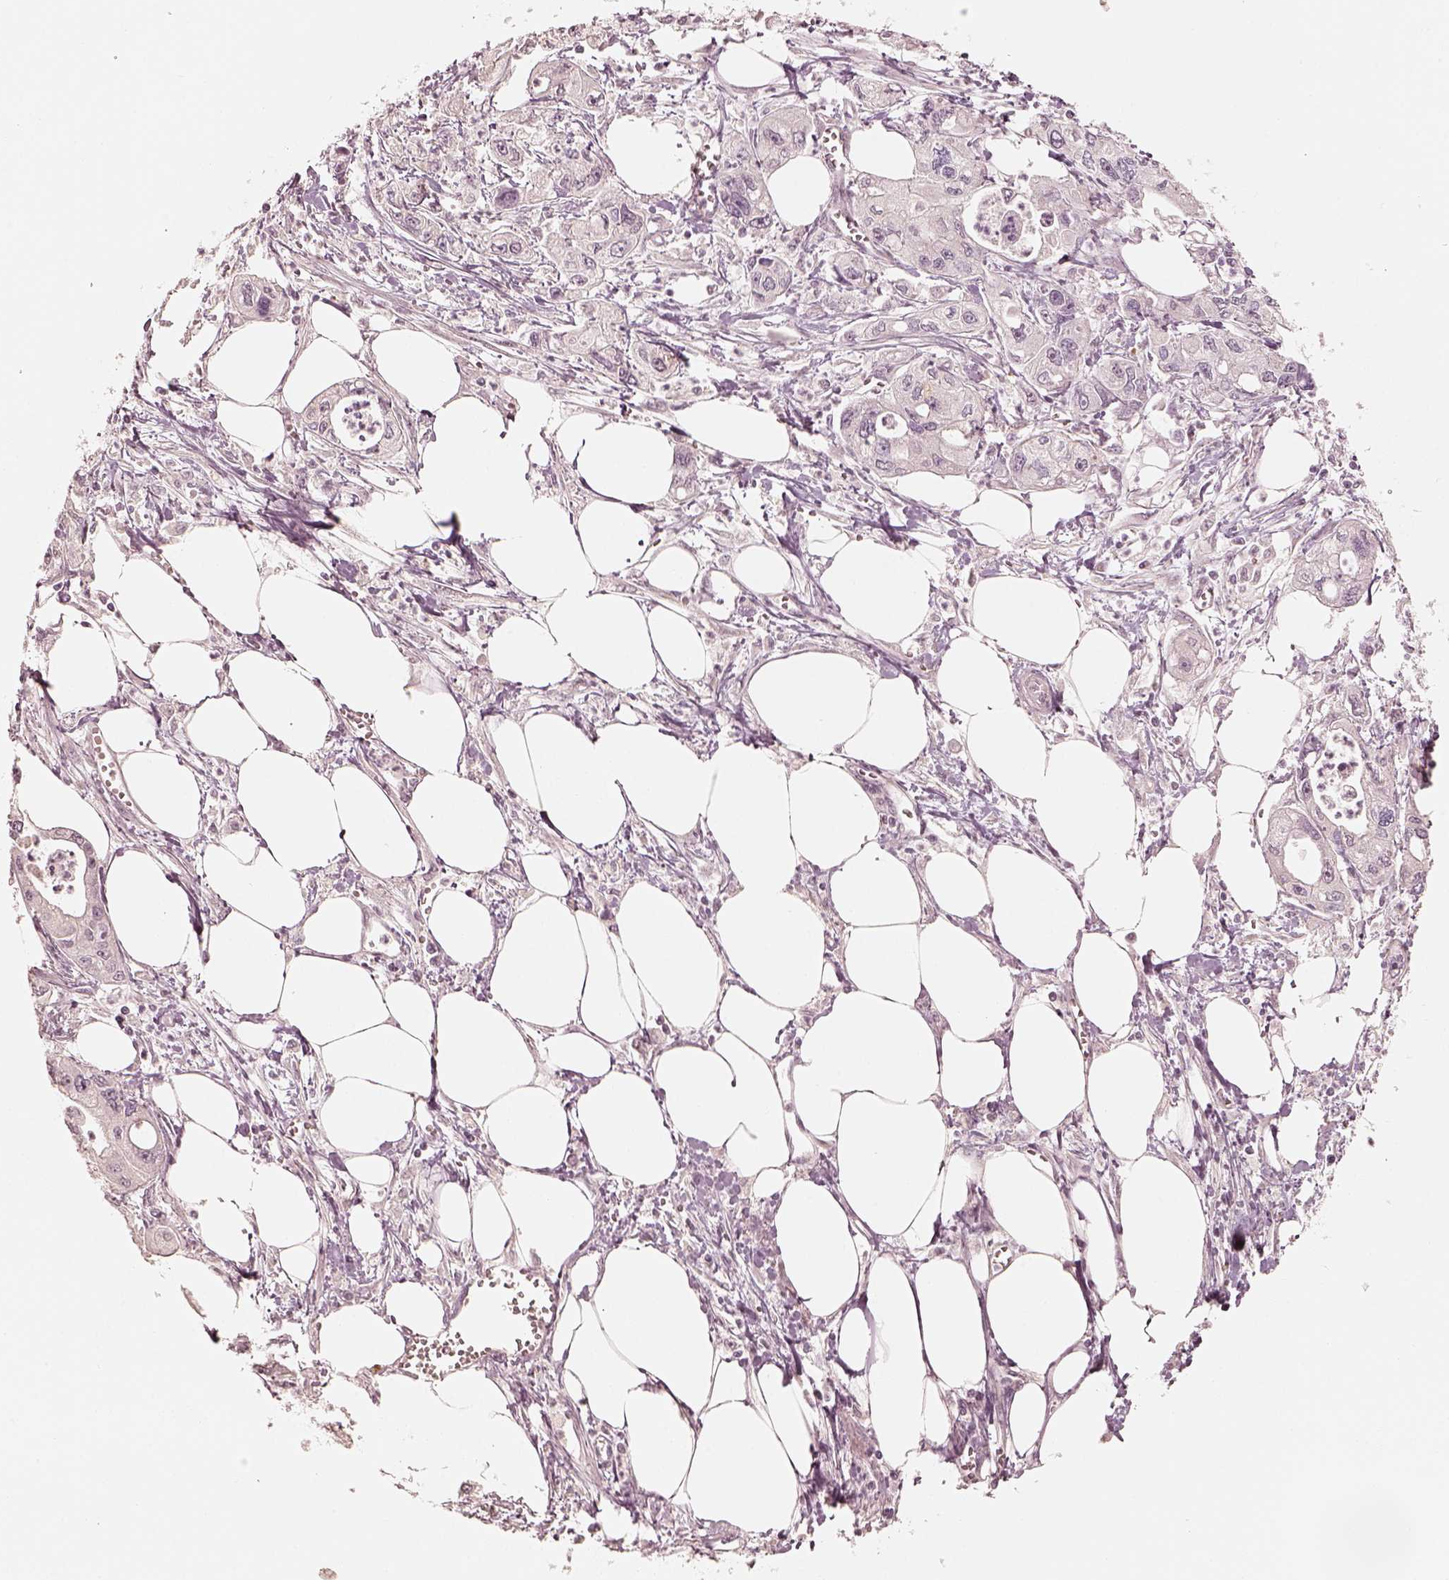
{"staining": {"intensity": "negative", "quantity": "none", "location": "none"}, "tissue": "pancreatic cancer", "cell_type": "Tumor cells", "image_type": "cancer", "snomed": [{"axis": "morphology", "description": "Adenocarcinoma, NOS"}, {"axis": "topography", "description": "Pancreas"}], "caption": "An IHC photomicrograph of adenocarcinoma (pancreatic) is shown. There is no staining in tumor cells of adenocarcinoma (pancreatic).", "gene": "GORASP2", "patient": {"sex": "male", "age": 70}}